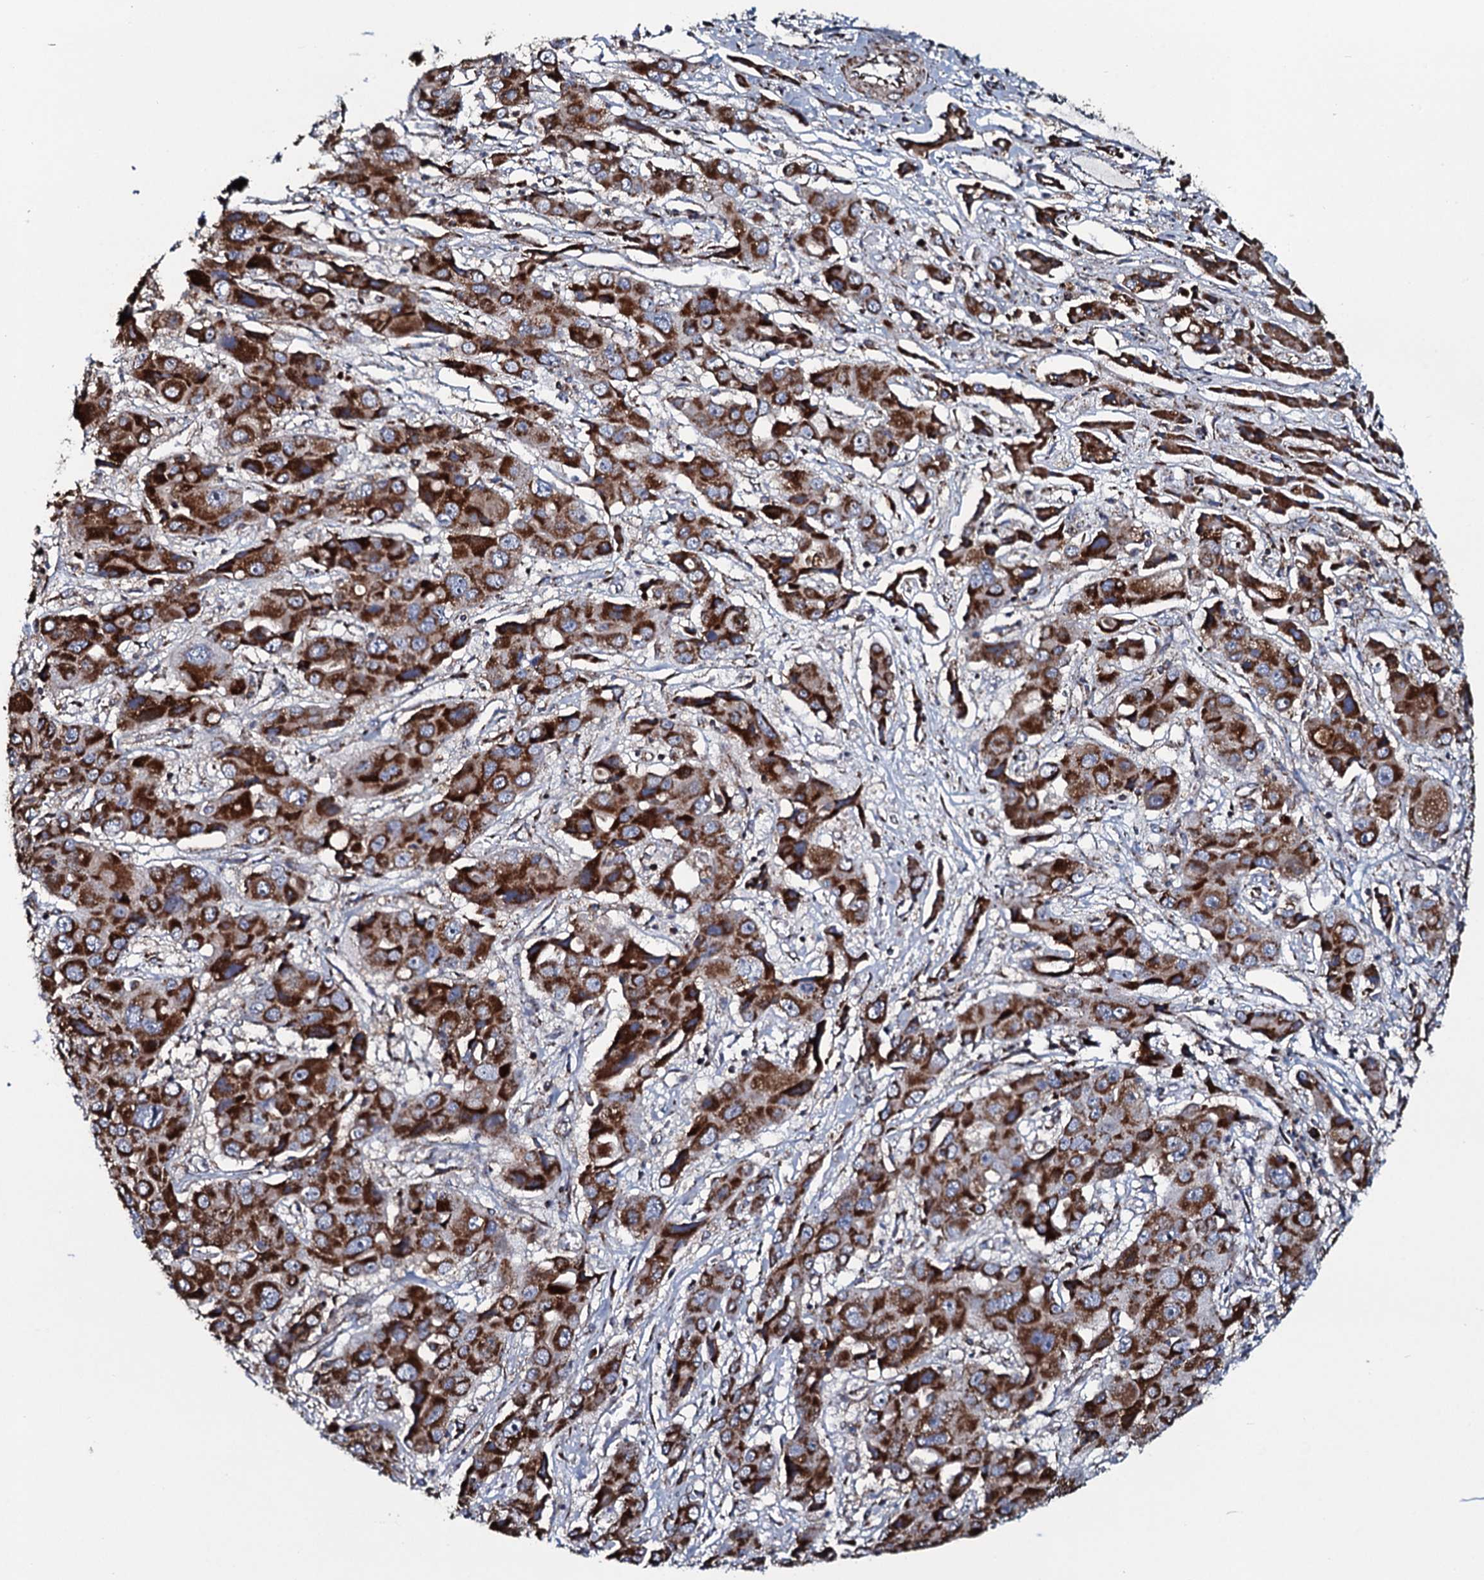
{"staining": {"intensity": "strong", "quantity": ">75%", "location": "cytoplasmic/membranous"}, "tissue": "liver cancer", "cell_type": "Tumor cells", "image_type": "cancer", "snomed": [{"axis": "morphology", "description": "Cholangiocarcinoma"}, {"axis": "topography", "description": "Liver"}], "caption": "Human cholangiocarcinoma (liver) stained with a brown dye exhibits strong cytoplasmic/membranous positive staining in approximately >75% of tumor cells.", "gene": "EVC2", "patient": {"sex": "male", "age": 67}}